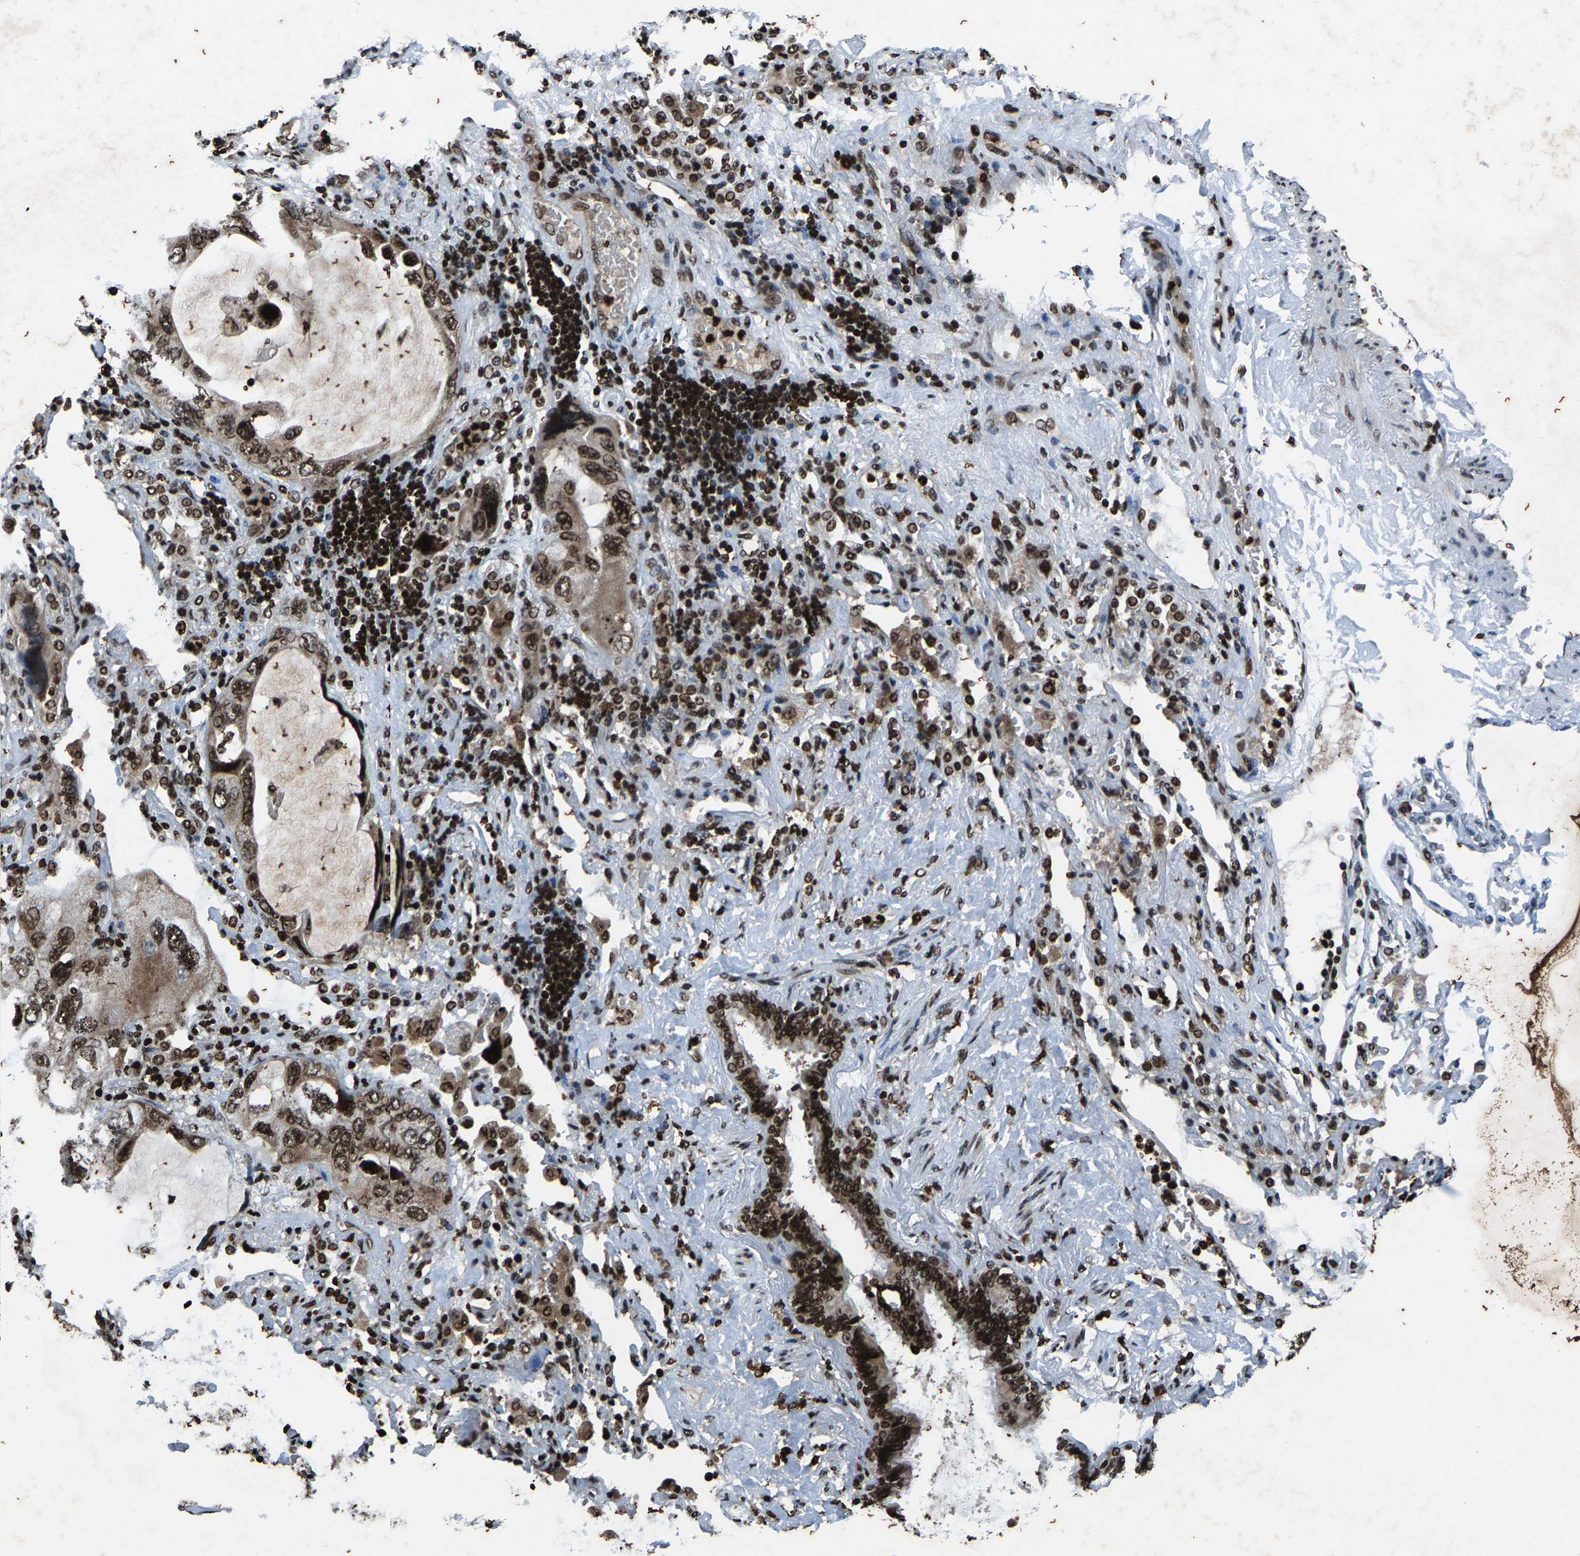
{"staining": {"intensity": "strong", "quantity": ">75%", "location": "cytoplasmic/membranous,nuclear"}, "tissue": "lung cancer", "cell_type": "Tumor cells", "image_type": "cancer", "snomed": [{"axis": "morphology", "description": "Squamous cell carcinoma, NOS"}, {"axis": "topography", "description": "Lung"}], "caption": "Immunohistochemical staining of human lung cancer (squamous cell carcinoma) displays high levels of strong cytoplasmic/membranous and nuclear positivity in approximately >75% of tumor cells.", "gene": "H4C1", "patient": {"sex": "female", "age": 73}}